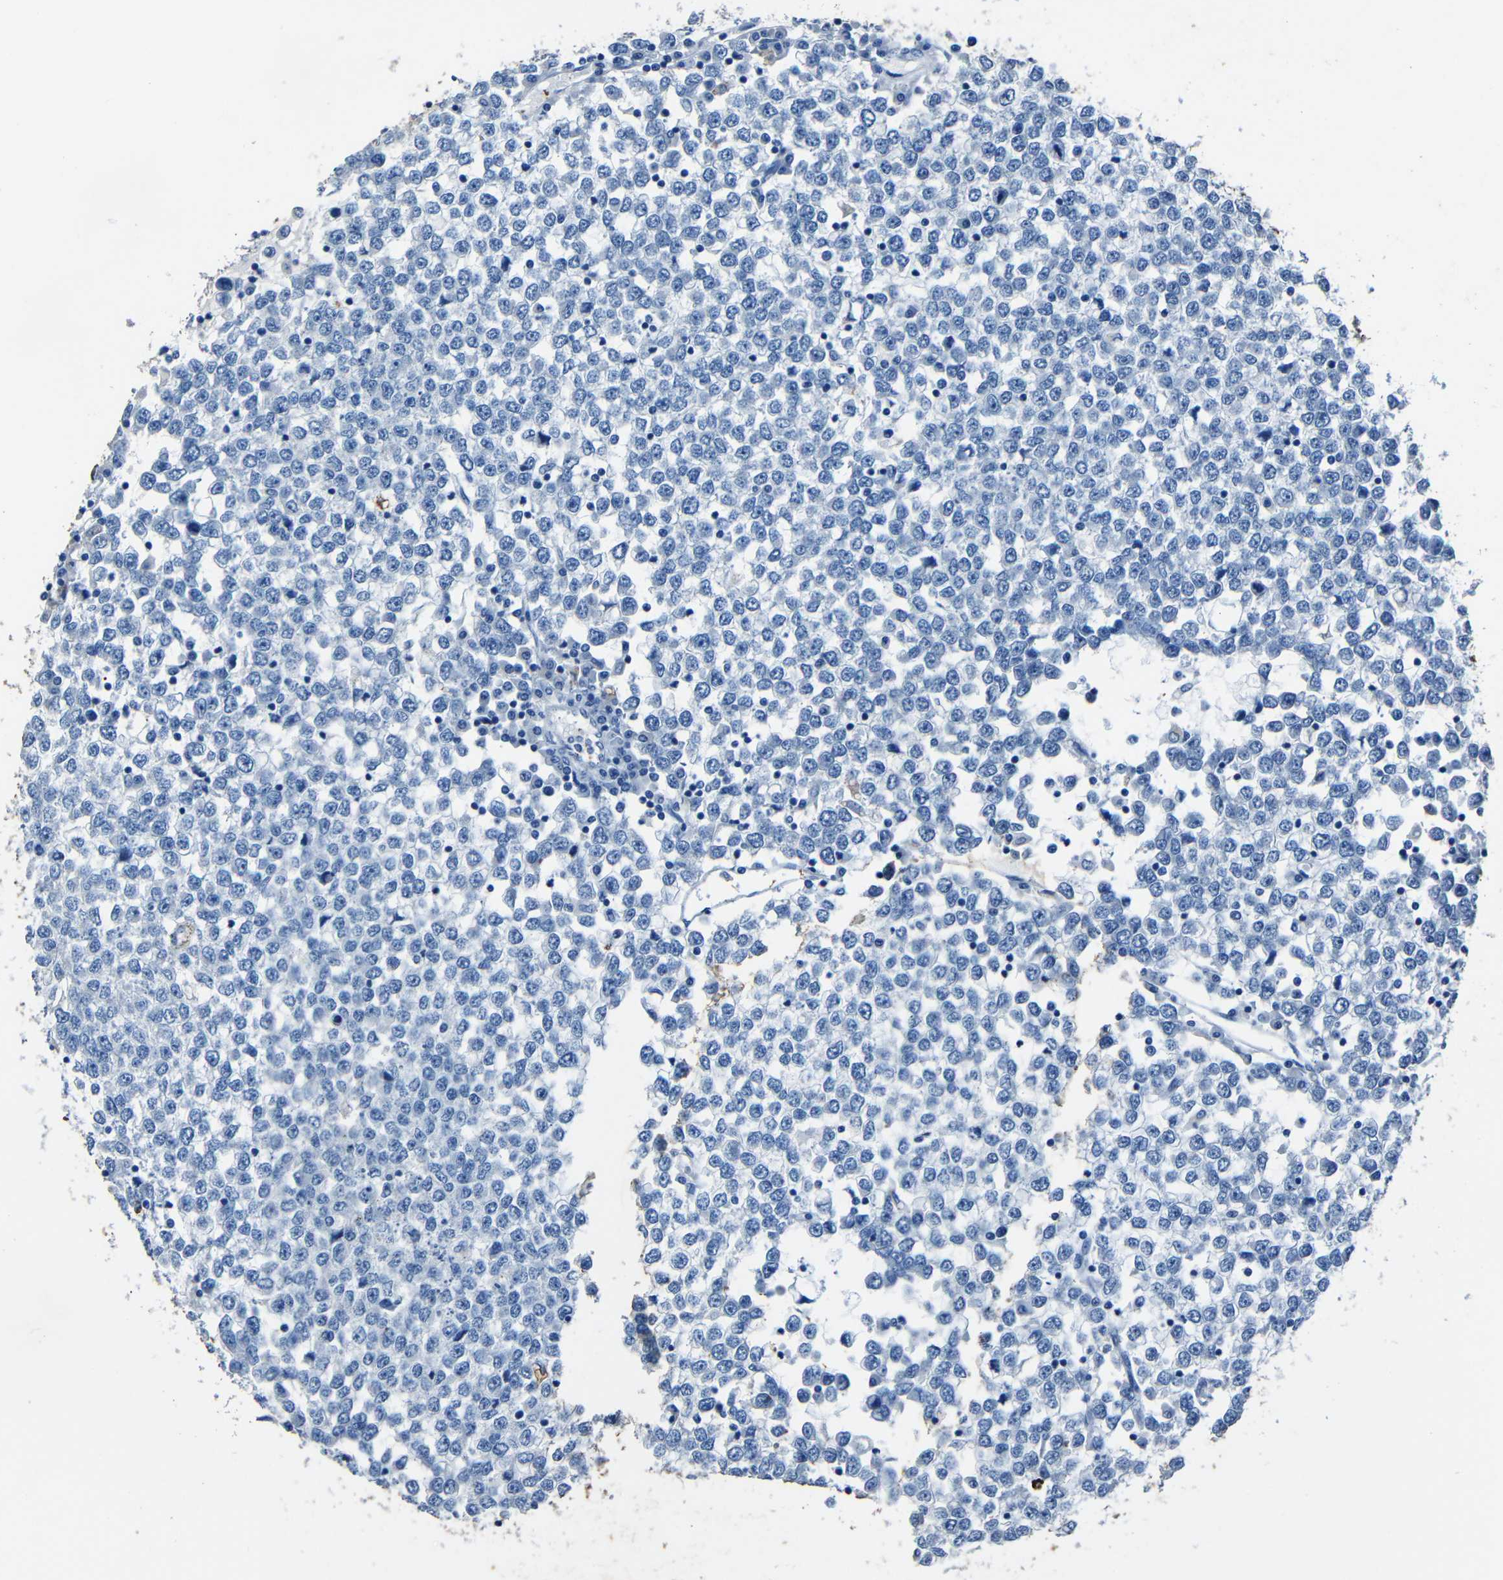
{"staining": {"intensity": "negative", "quantity": "none", "location": "none"}, "tissue": "testis cancer", "cell_type": "Tumor cells", "image_type": "cancer", "snomed": [{"axis": "morphology", "description": "Seminoma, NOS"}, {"axis": "topography", "description": "Testis"}], "caption": "A high-resolution photomicrograph shows IHC staining of testis cancer, which exhibits no significant expression in tumor cells.", "gene": "CLDN11", "patient": {"sex": "male", "age": 65}}